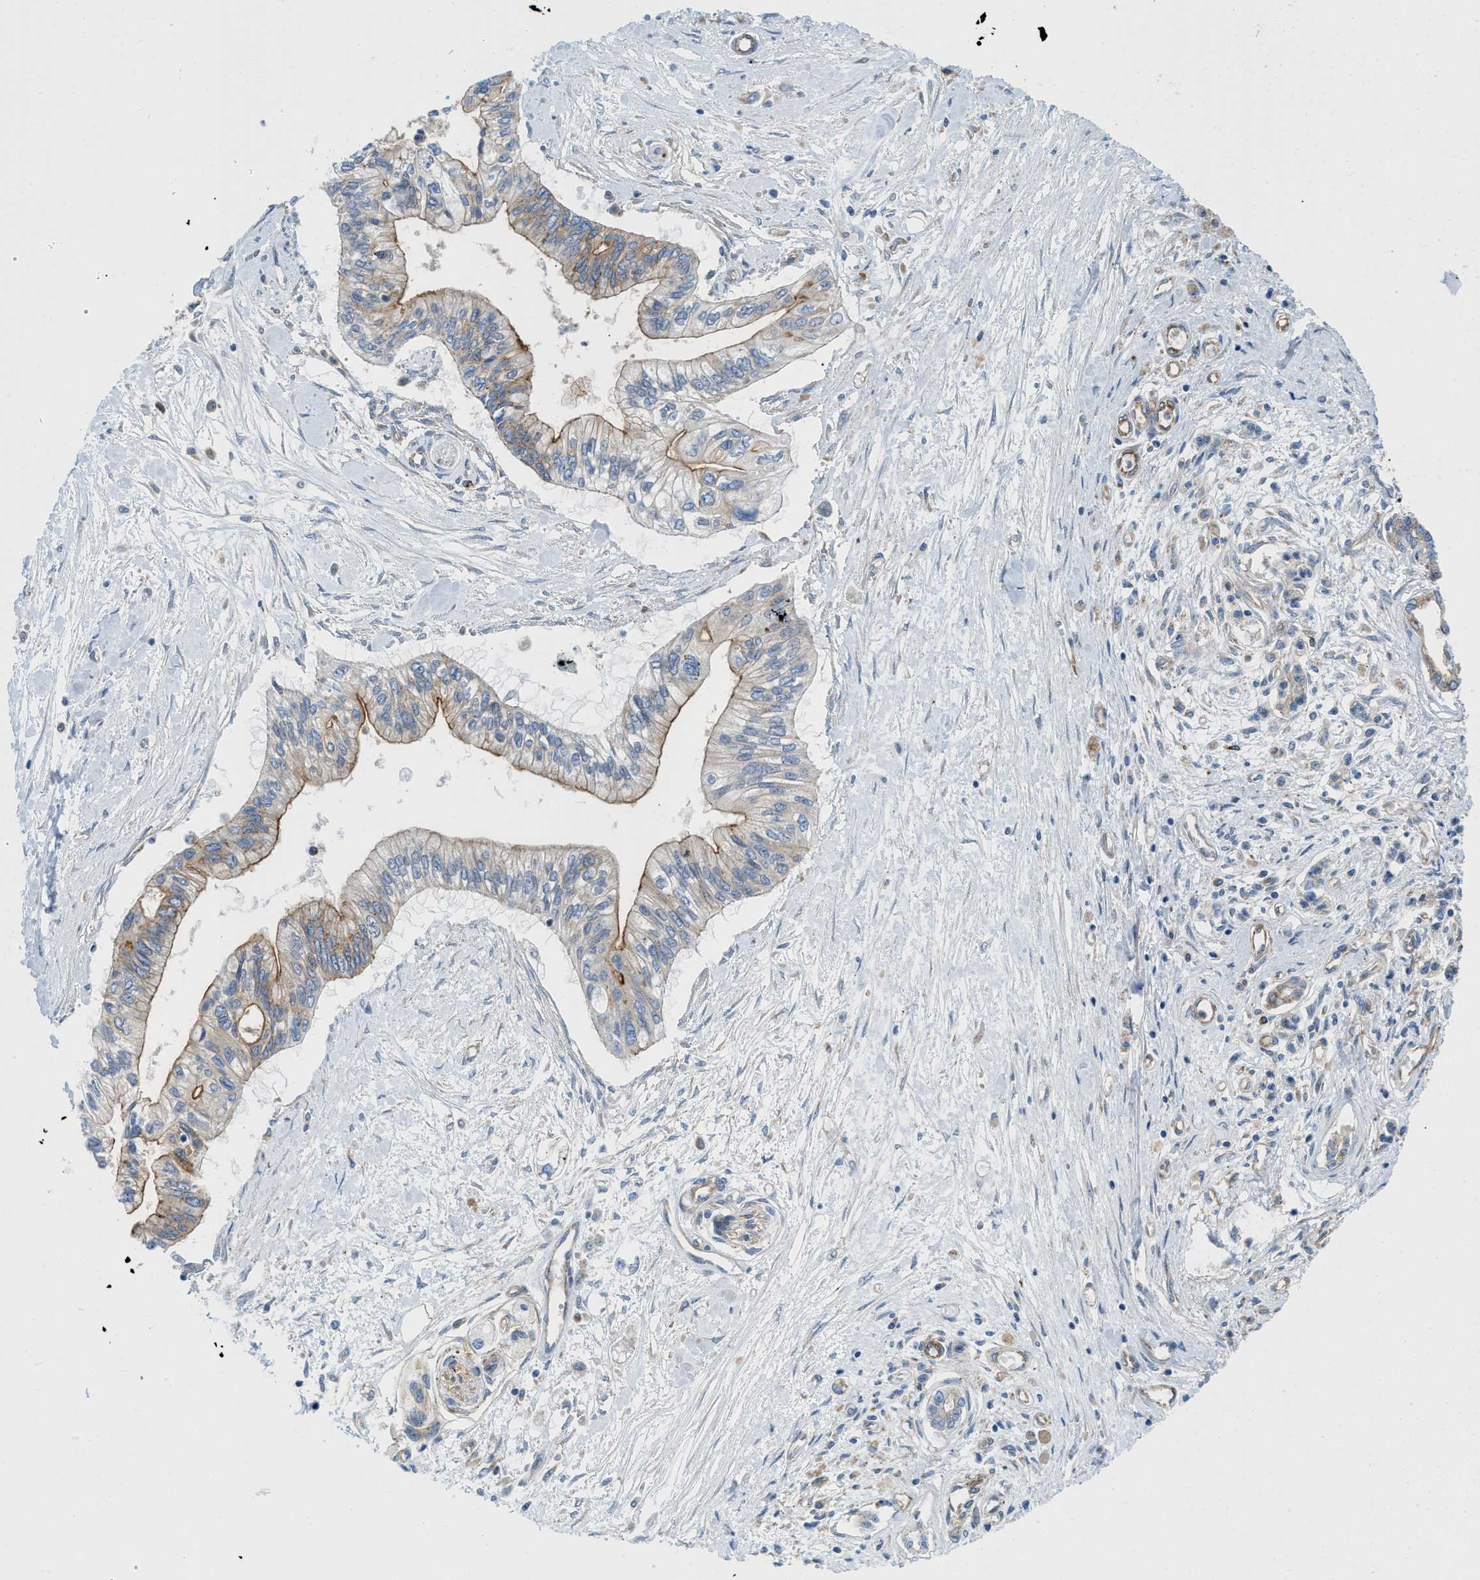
{"staining": {"intensity": "moderate", "quantity": "<25%", "location": "cytoplasmic/membranous"}, "tissue": "pancreatic cancer", "cell_type": "Tumor cells", "image_type": "cancer", "snomed": [{"axis": "morphology", "description": "Adenocarcinoma, NOS"}, {"axis": "topography", "description": "Pancreas"}], "caption": "An image showing moderate cytoplasmic/membranous staining in approximately <25% of tumor cells in pancreatic adenocarcinoma, as visualized by brown immunohistochemical staining.", "gene": "HSD17B12", "patient": {"sex": "female", "age": 77}}